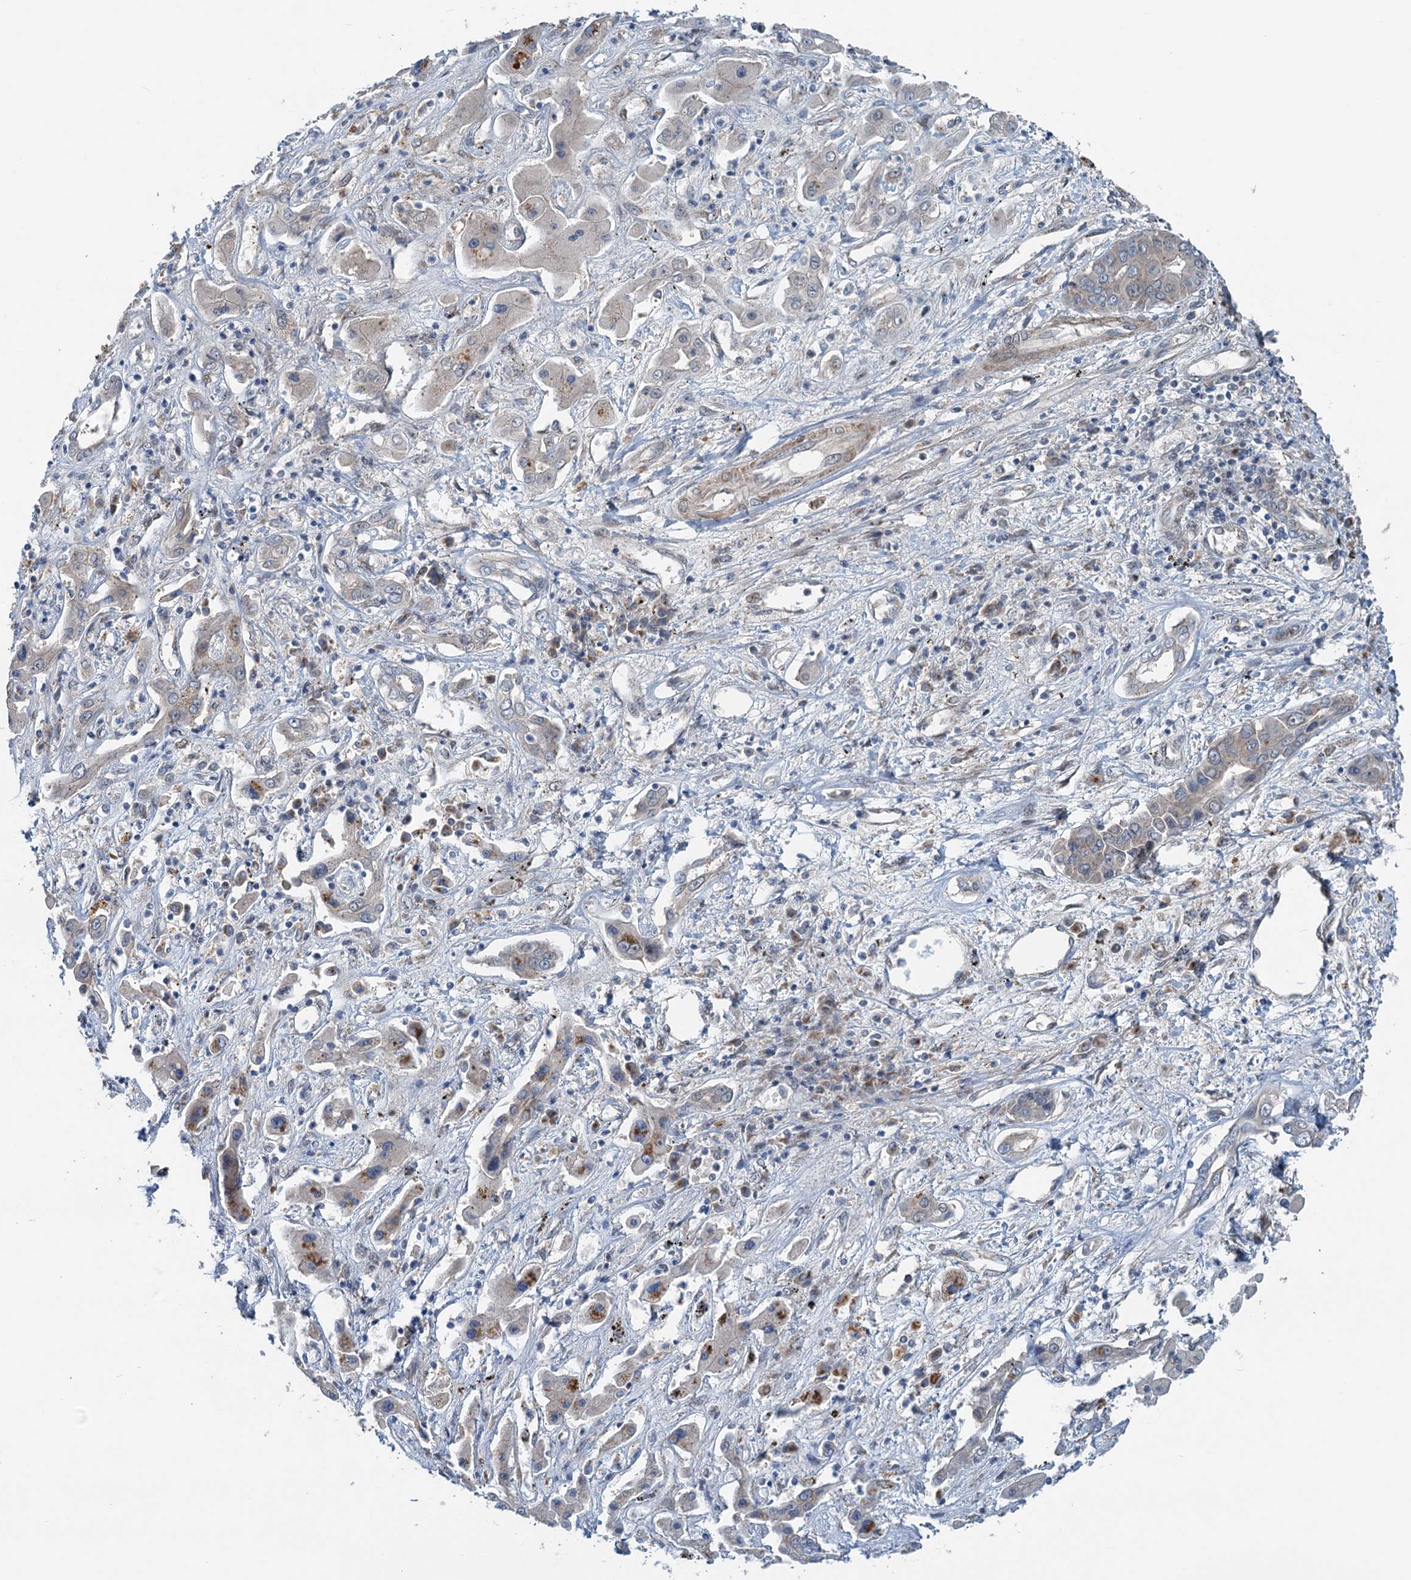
{"staining": {"intensity": "moderate", "quantity": "<25%", "location": "cytoplasmic/membranous"}, "tissue": "liver cancer", "cell_type": "Tumor cells", "image_type": "cancer", "snomed": [{"axis": "morphology", "description": "Cholangiocarcinoma"}, {"axis": "topography", "description": "Liver"}], "caption": "Human cholangiocarcinoma (liver) stained with a brown dye reveals moderate cytoplasmic/membranous positive positivity in about <25% of tumor cells.", "gene": "DYNC2I2", "patient": {"sex": "male", "age": 67}}